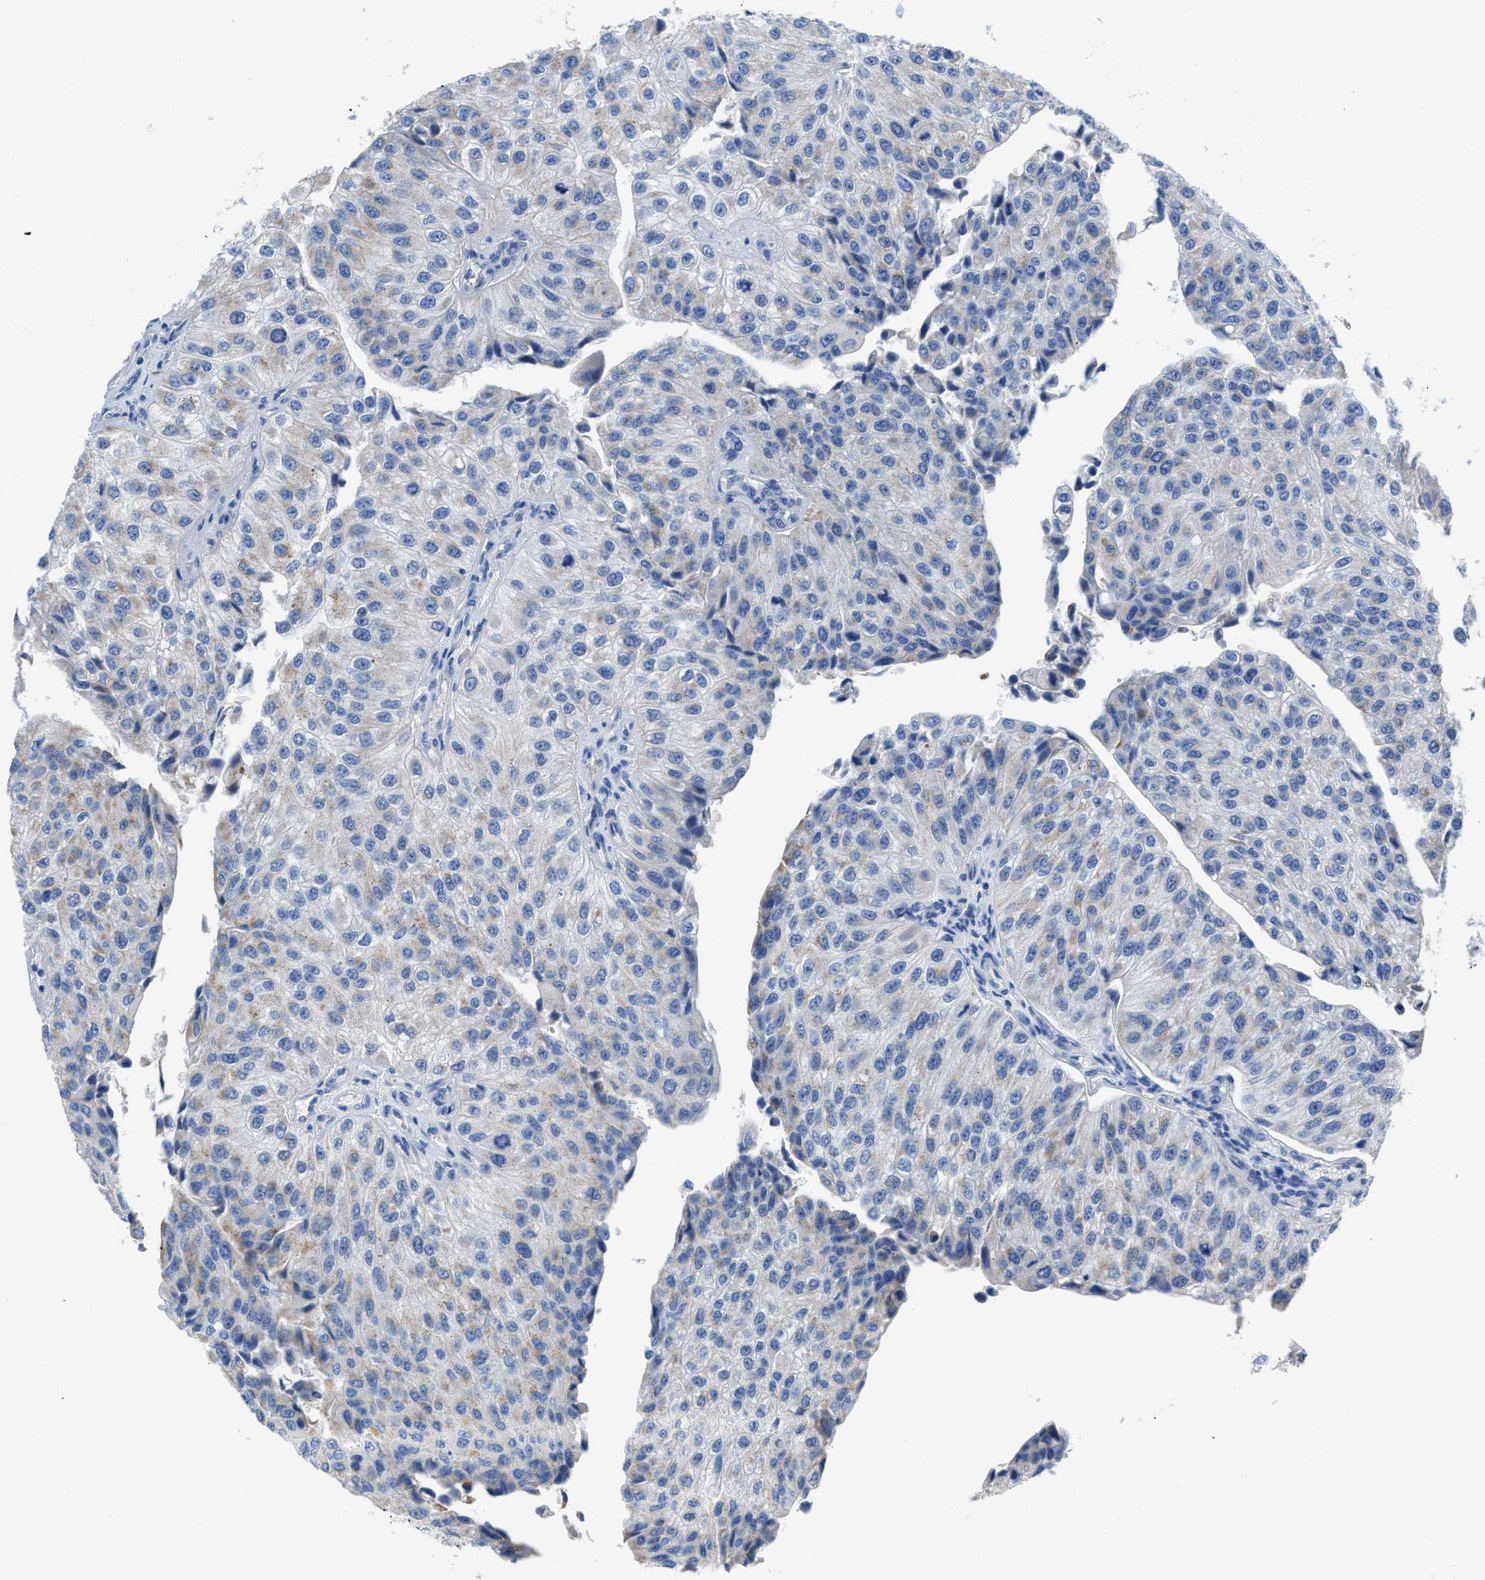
{"staining": {"intensity": "negative", "quantity": "none", "location": "none"}, "tissue": "urothelial cancer", "cell_type": "Tumor cells", "image_type": "cancer", "snomed": [{"axis": "morphology", "description": "Urothelial carcinoma, High grade"}, {"axis": "topography", "description": "Kidney"}, {"axis": "topography", "description": "Urinary bladder"}], "caption": "Immunohistochemical staining of high-grade urothelial carcinoma displays no significant staining in tumor cells.", "gene": "ETFA", "patient": {"sex": "male", "age": 77}}